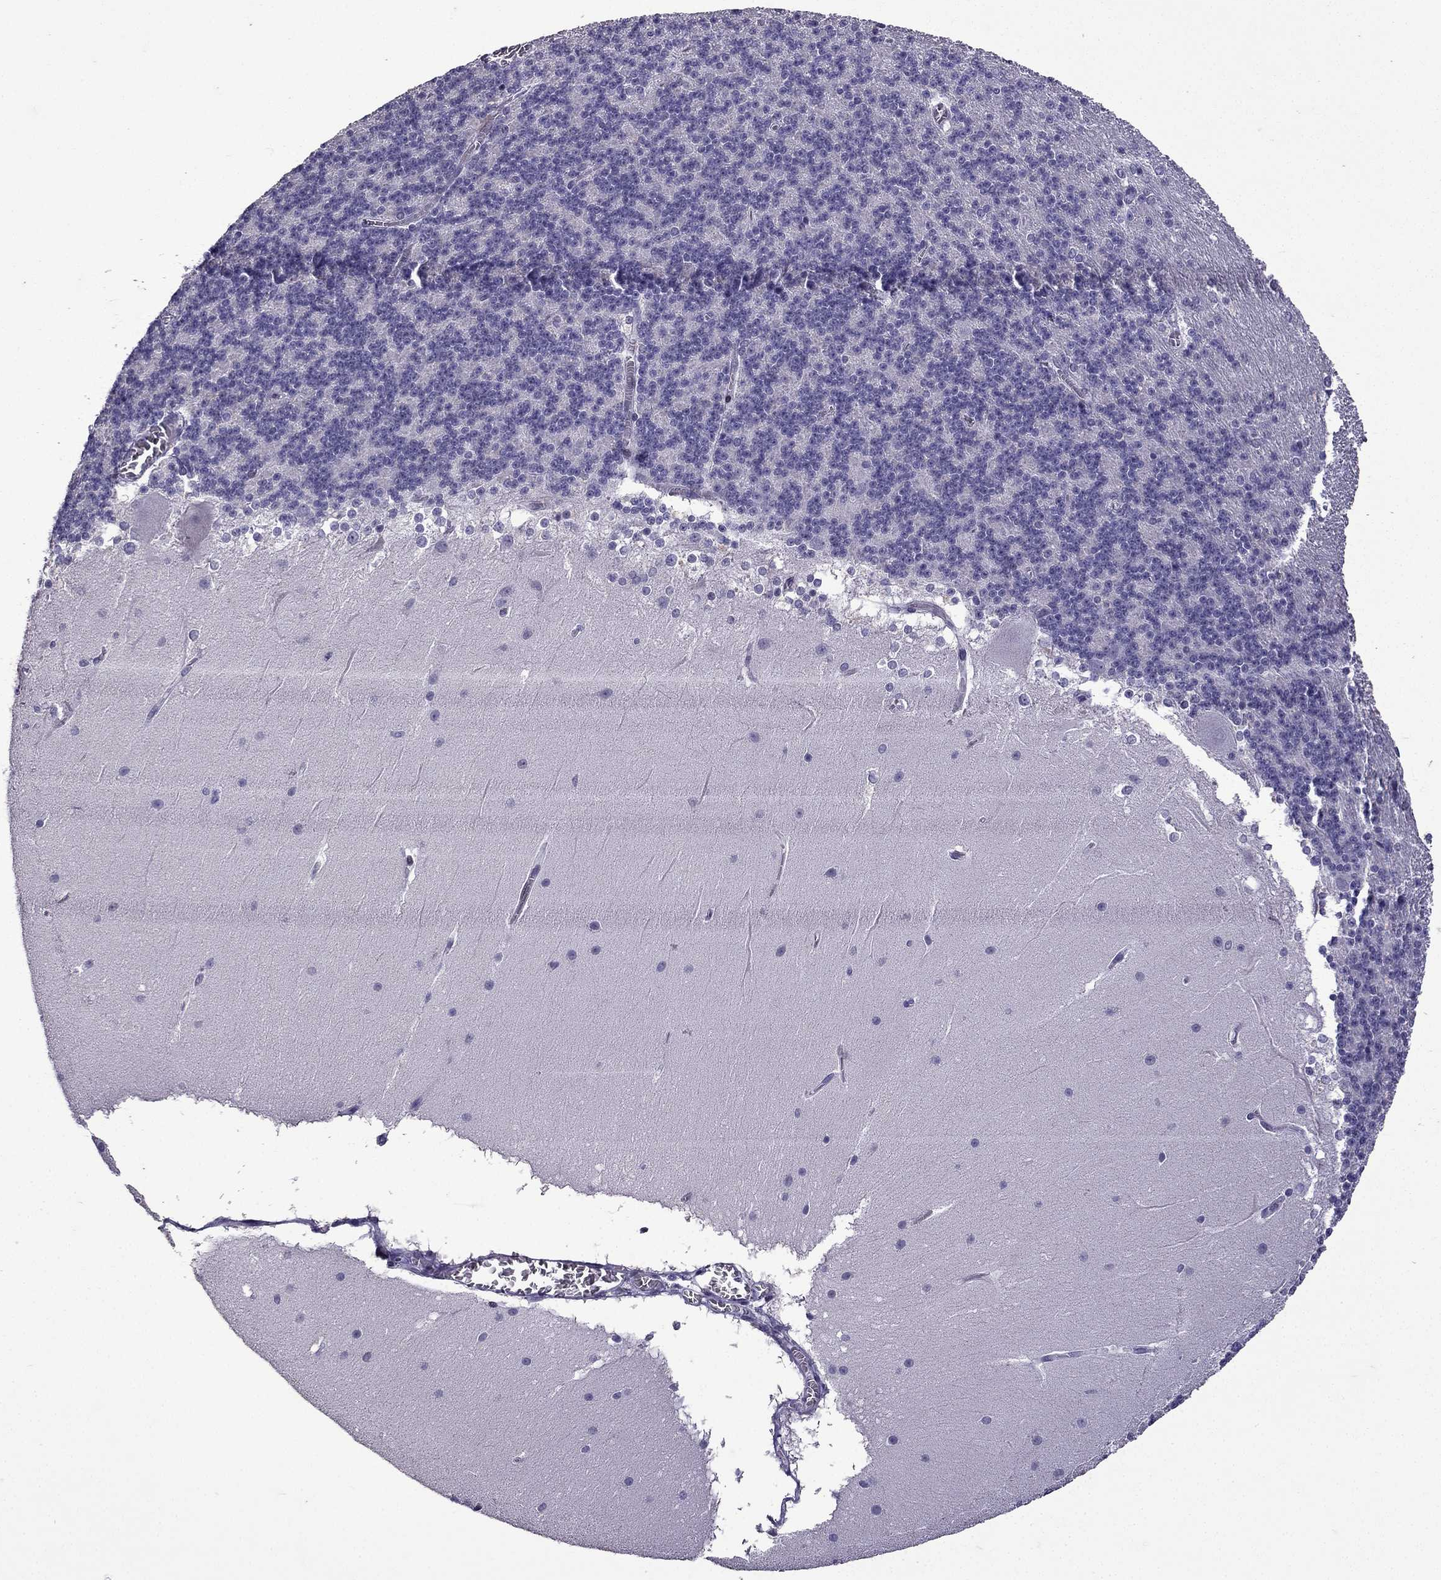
{"staining": {"intensity": "negative", "quantity": "none", "location": "none"}, "tissue": "cerebellum", "cell_type": "Cells in granular layer", "image_type": "normal", "snomed": [{"axis": "morphology", "description": "Normal tissue, NOS"}, {"axis": "topography", "description": "Cerebellum"}], "caption": "The photomicrograph reveals no staining of cells in granular layer in normal cerebellum.", "gene": "TTN", "patient": {"sex": "female", "age": 19}}